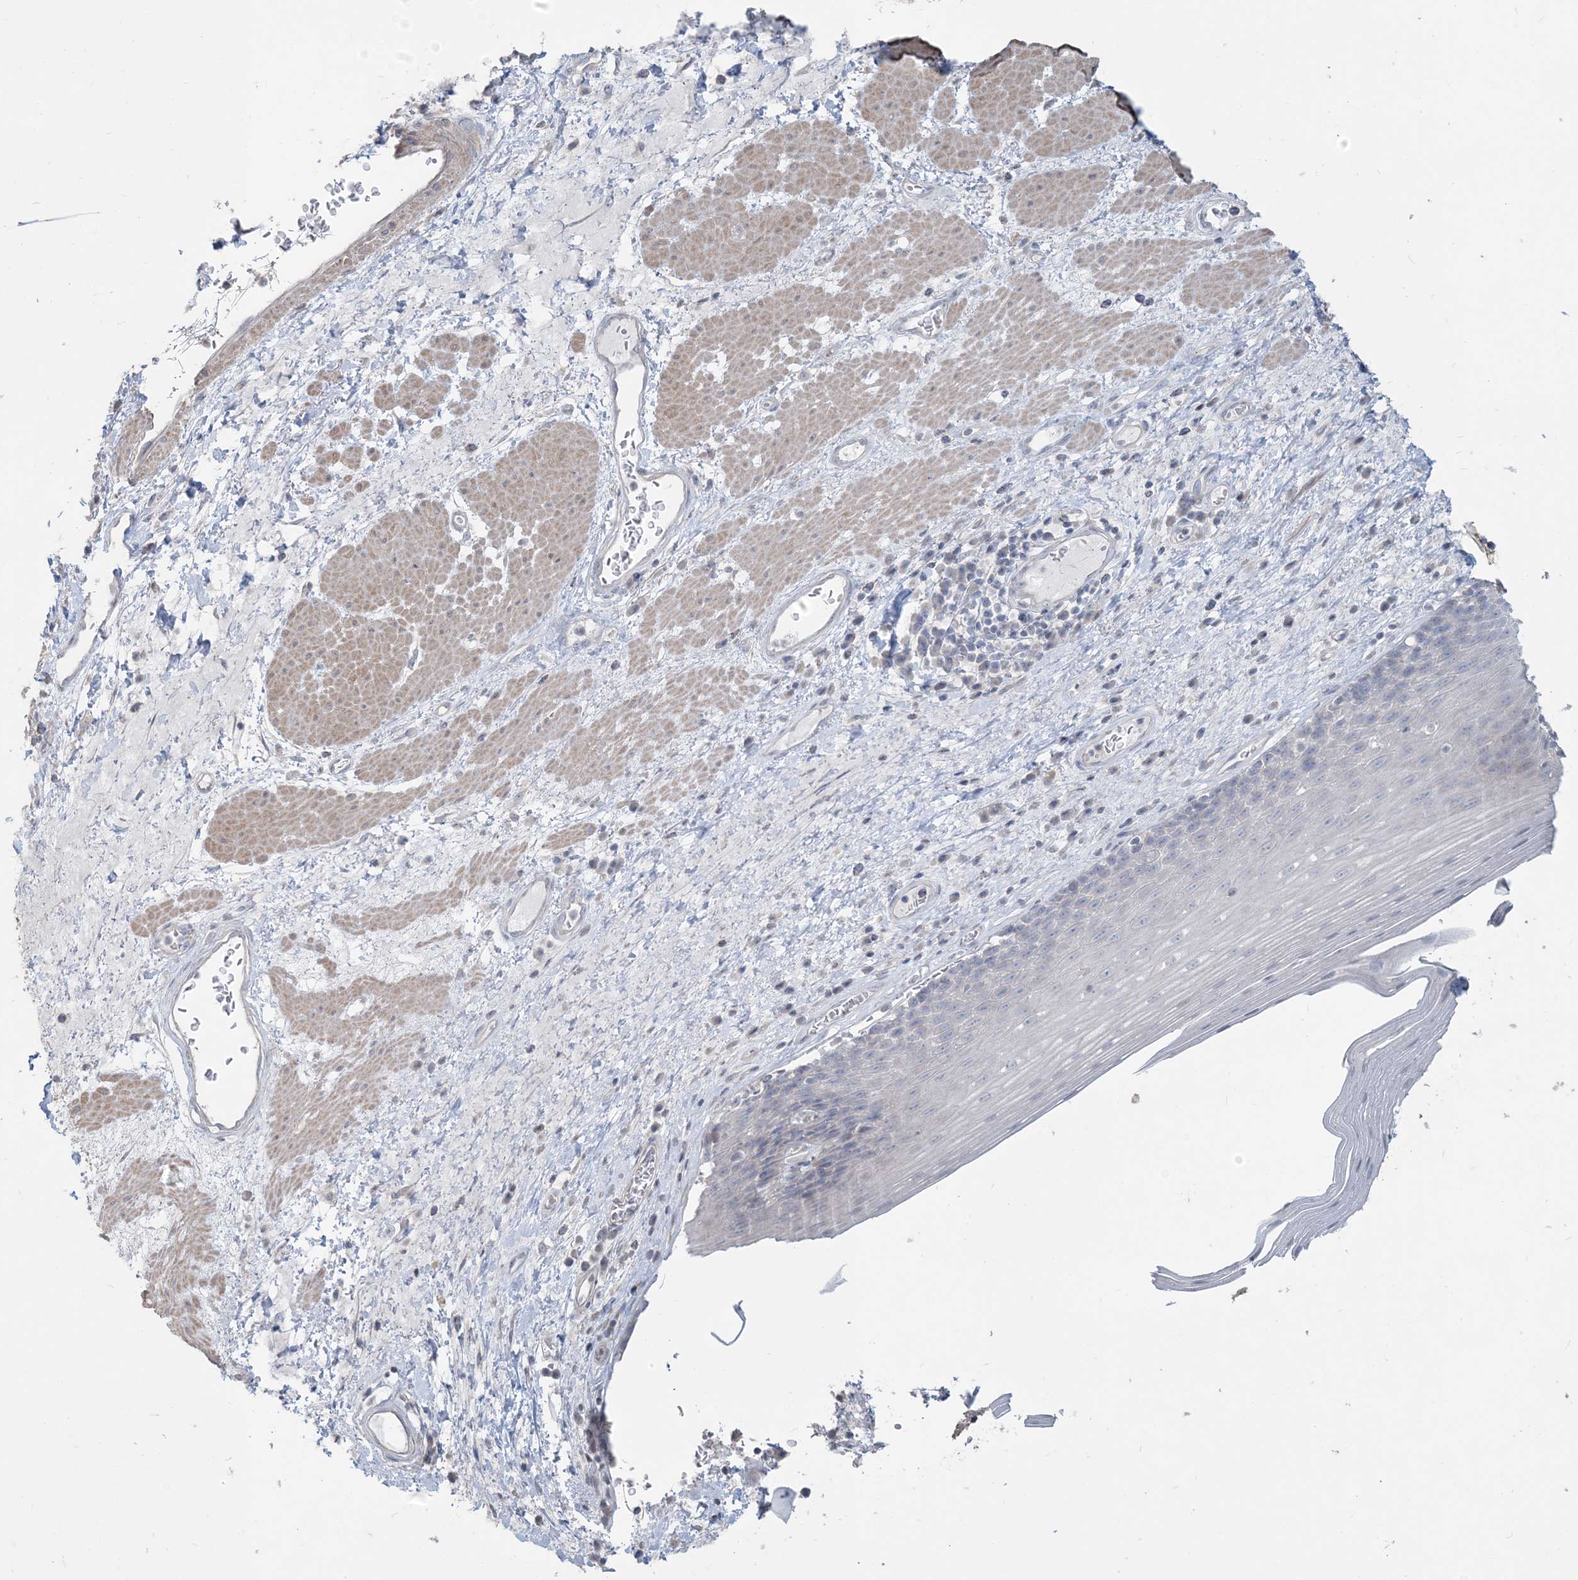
{"staining": {"intensity": "negative", "quantity": "none", "location": "none"}, "tissue": "esophagus", "cell_type": "Squamous epithelial cells", "image_type": "normal", "snomed": [{"axis": "morphology", "description": "Normal tissue, NOS"}, {"axis": "topography", "description": "Esophagus"}], "caption": "A high-resolution micrograph shows immunohistochemistry (IHC) staining of normal esophagus, which reveals no significant positivity in squamous epithelial cells.", "gene": "NPHS2", "patient": {"sex": "male", "age": 62}}